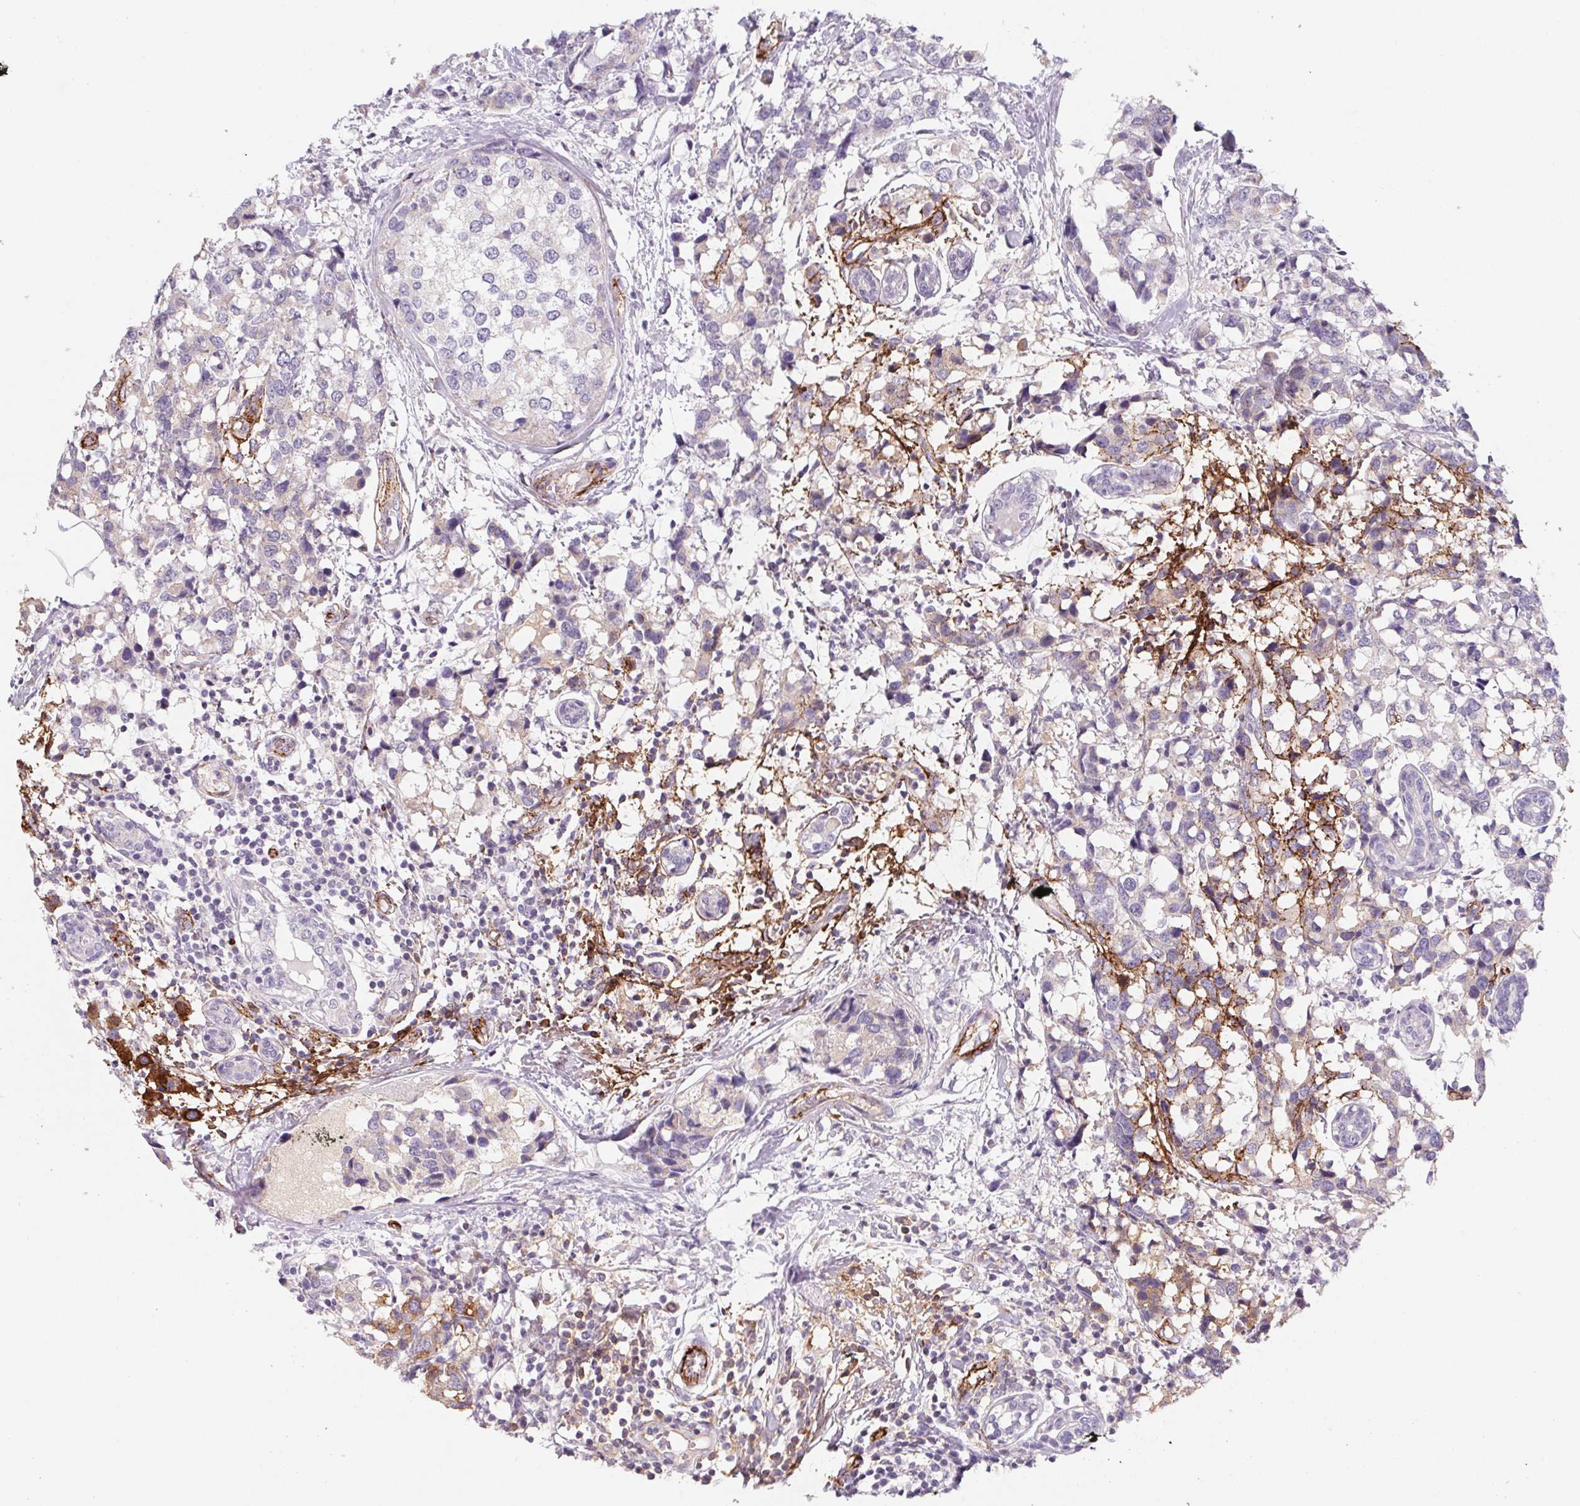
{"staining": {"intensity": "negative", "quantity": "none", "location": "none"}, "tissue": "breast cancer", "cell_type": "Tumor cells", "image_type": "cancer", "snomed": [{"axis": "morphology", "description": "Lobular carcinoma"}, {"axis": "topography", "description": "Breast"}], "caption": "Immunohistochemistry (IHC) micrograph of neoplastic tissue: human breast cancer stained with DAB (3,3'-diaminobenzidine) exhibits no significant protein expression in tumor cells. (Stains: DAB IHC with hematoxylin counter stain, Microscopy: brightfield microscopy at high magnification).", "gene": "LPA", "patient": {"sex": "female", "age": 59}}